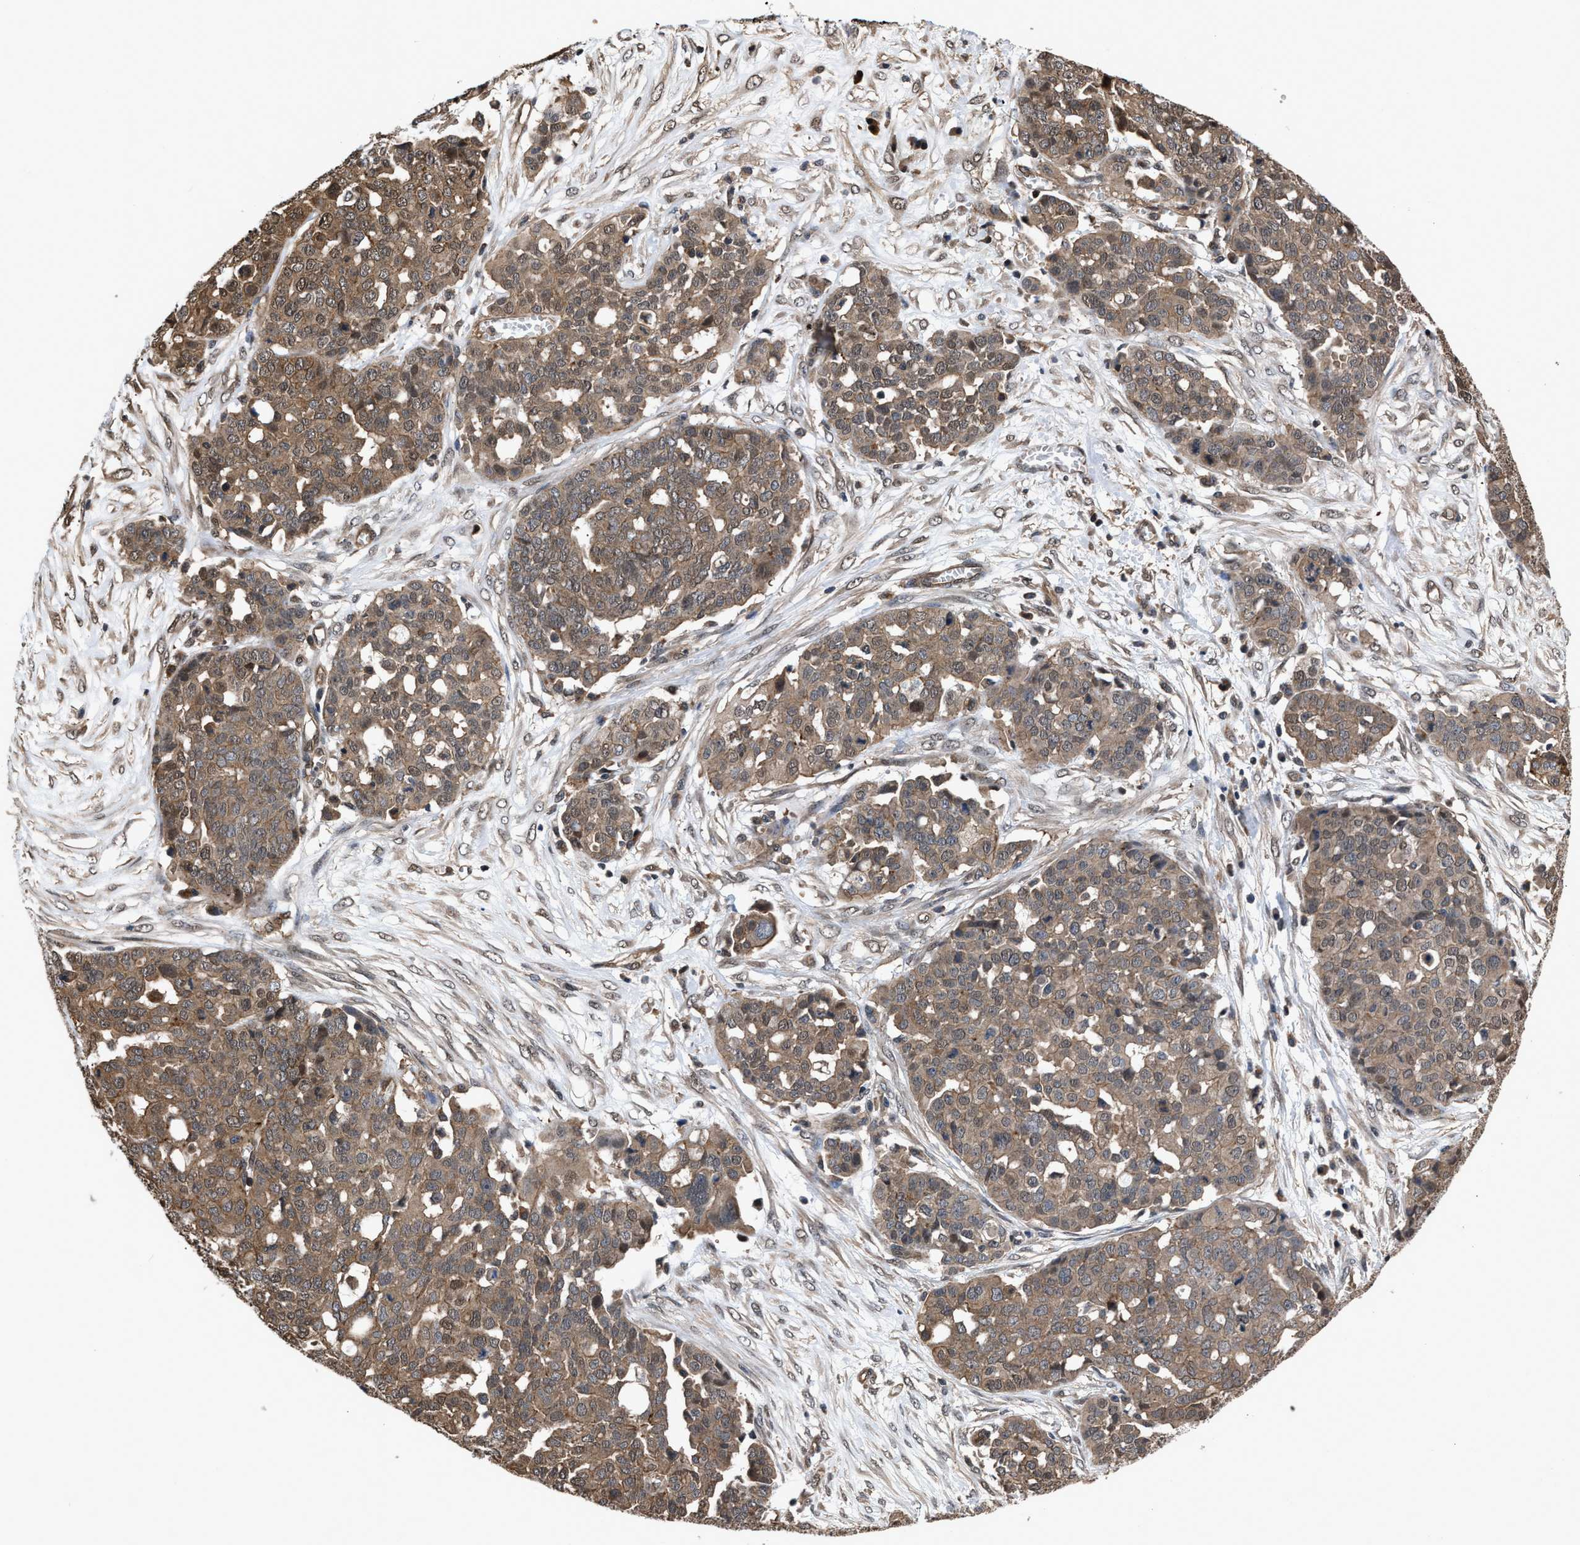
{"staining": {"intensity": "weak", "quantity": ">75%", "location": "cytoplasmic/membranous,nuclear"}, "tissue": "ovarian cancer", "cell_type": "Tumor cells", "image_type": "cancer", "snomed": [{"axis": "morphology", "description": "Cystadenocarcinoma, serous, NOS"}, {"axis": "topography", "description": "Soft tissue"}, {"axis": "topography", "description": "Ovary"}], "caption": "Ovarian cancer (serous cystadenocarcinoma) stained with a protein marker reveals weak staining in tumor cells.", "gene": "SCAI", "patient": {"sex": "female", "age": 57}}